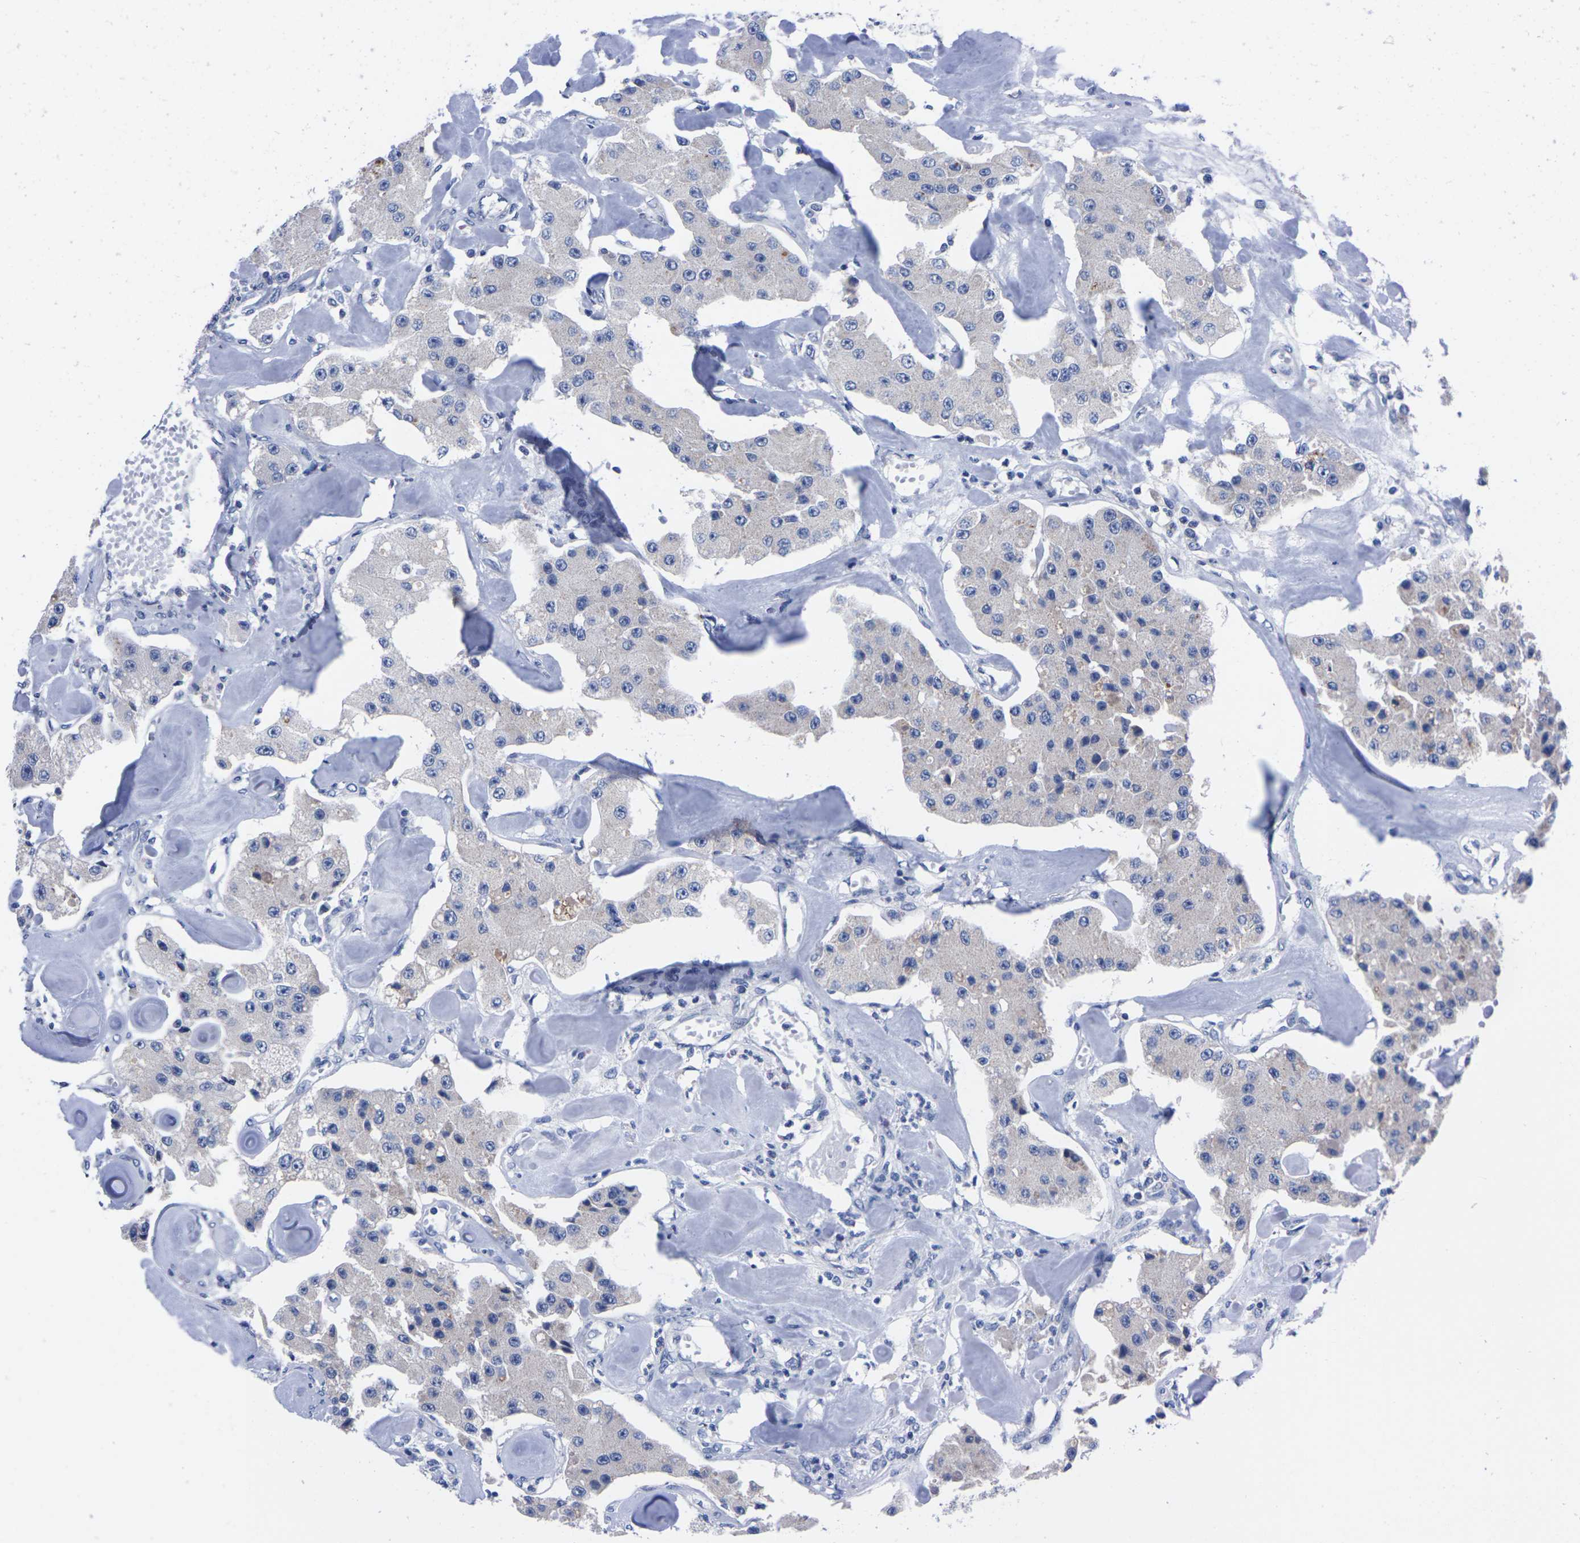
{"staining": {"intensity": "negative", "quantity": "none", "location": "none"}, "tissue": "carcinoid", "cell_type": "Tumor cells", "image_type": "cancer", "snomed": [{"axis": "morphology", "description": "Carcinoid, malignant, NOS"}, {"axis": "topography", "description": "Pancreas"}], "caption": "Tumor cells show no significant protein expression in carcinoid (malignant).", "gene": "FAM210A", "patient": {"sex": "male", "age": 41}}